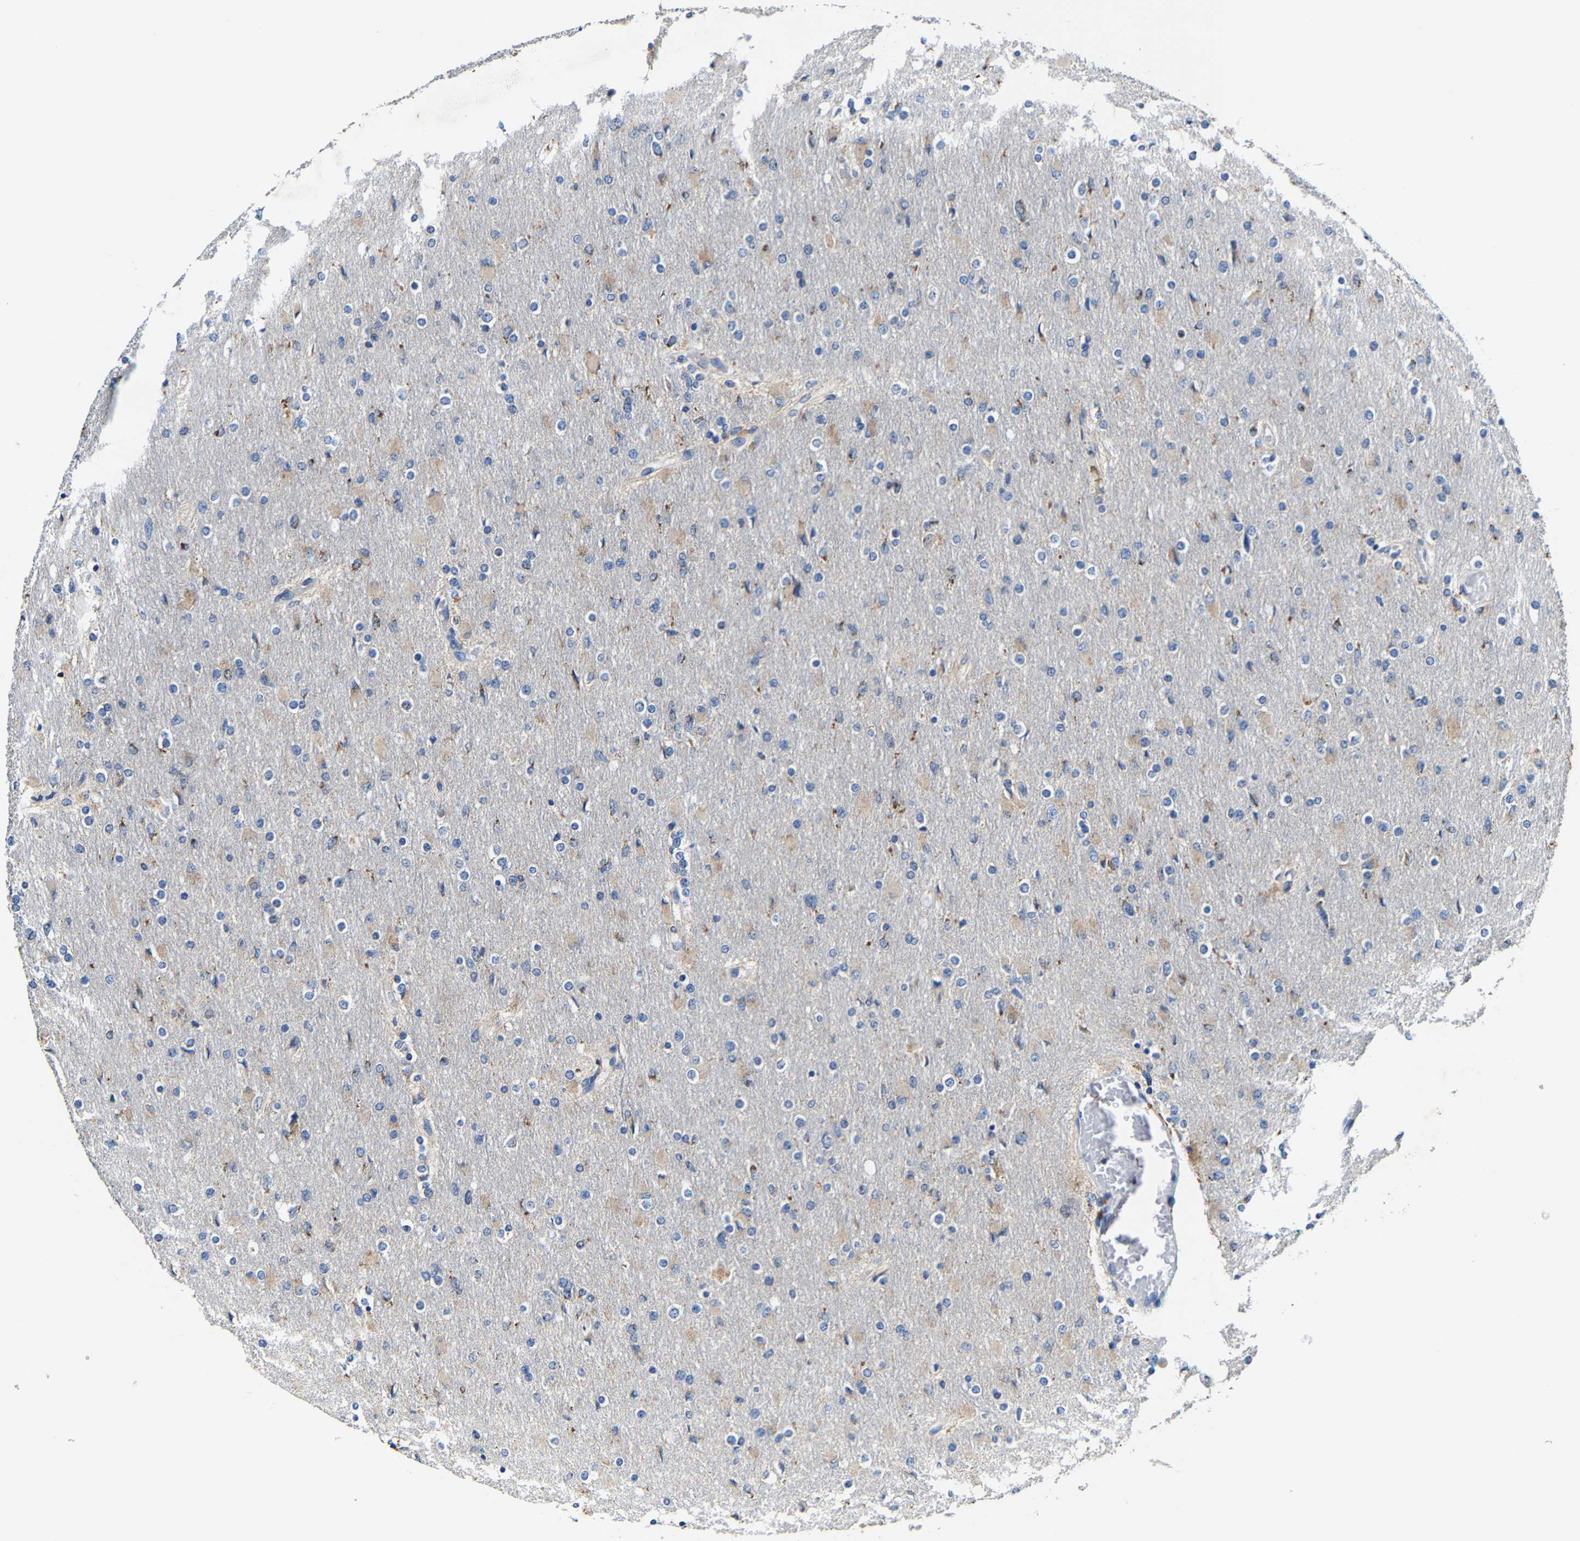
{"staining": {"intensity": "weak", "quantity": "<25%", "location": "cytoplasmic/membranous"}, "tissue": "glioma", "cell_type": "Tumor cells", "image_type": "cancer", "snomed": [{"axis": "morphology", "description": "Glioma, malignant, High grade"}, {"axis": "topography", "description": "Cerebral cortex"}], "caption": "Malignant glioma (high-grade) was stained to show a protein in brown. There is no significant positivity in tumor cells.", "gene": "SLC25A25", "patient": {"sex": "female", "age": 36}}